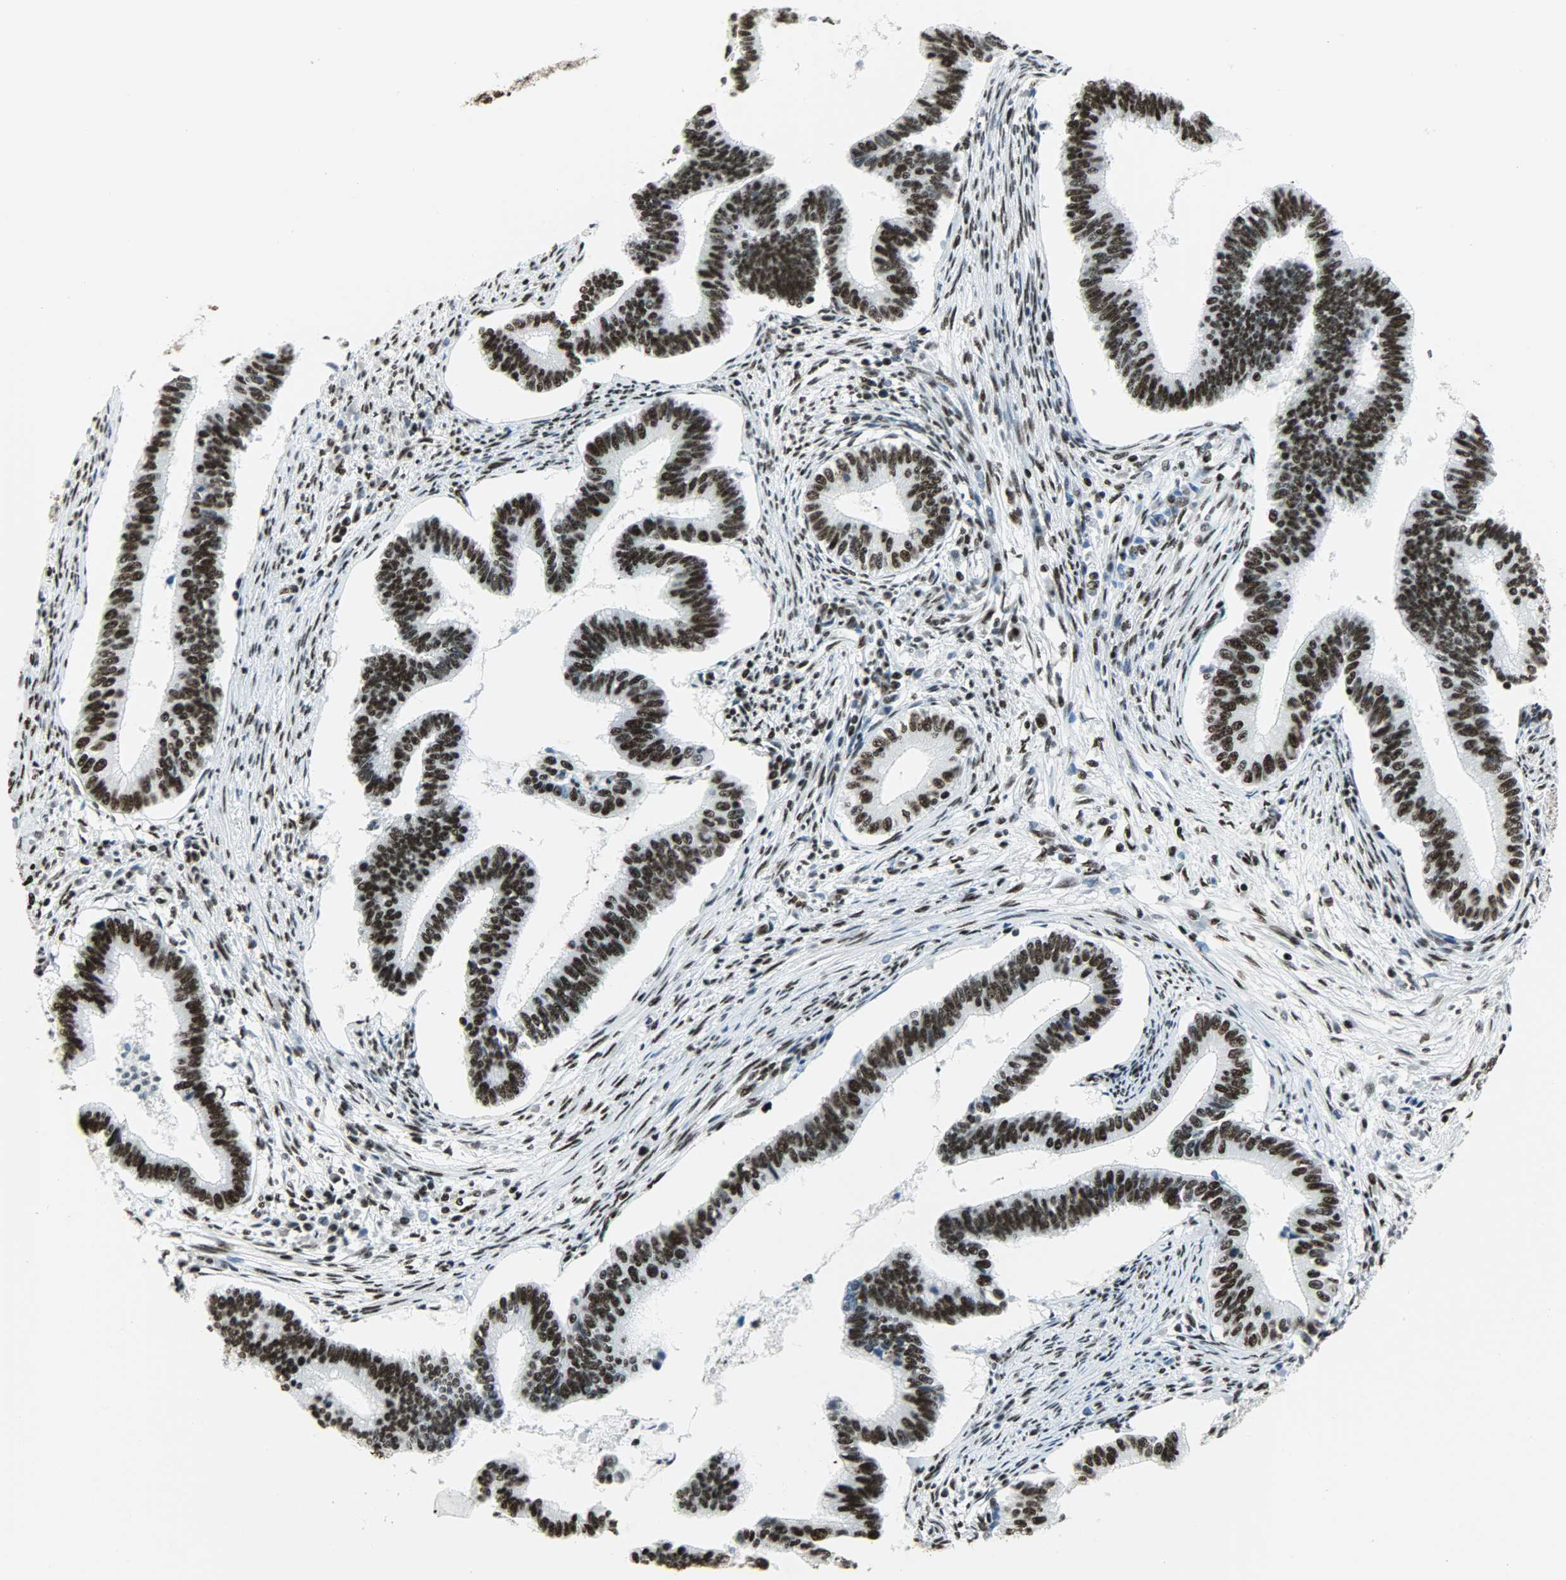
{"staining": {"intensity": "strong", "quantity": ">75%", "location": "nuclear"}, "tissue": "cervical cancer", "cell_type": "Tumor cells", "image_type": "cancer", "snomed": [{"axis": "morphology", "description": "Adenocarcinoma, NOS"}, {"axis": "topography", "description": "Cervix"}], "caption": "Cervical cancer tissue reveals strong nuclear expression in about >75% of tumor cells", "gene": "SNRPA", "patient": {"sex": "female", "age": 36}}